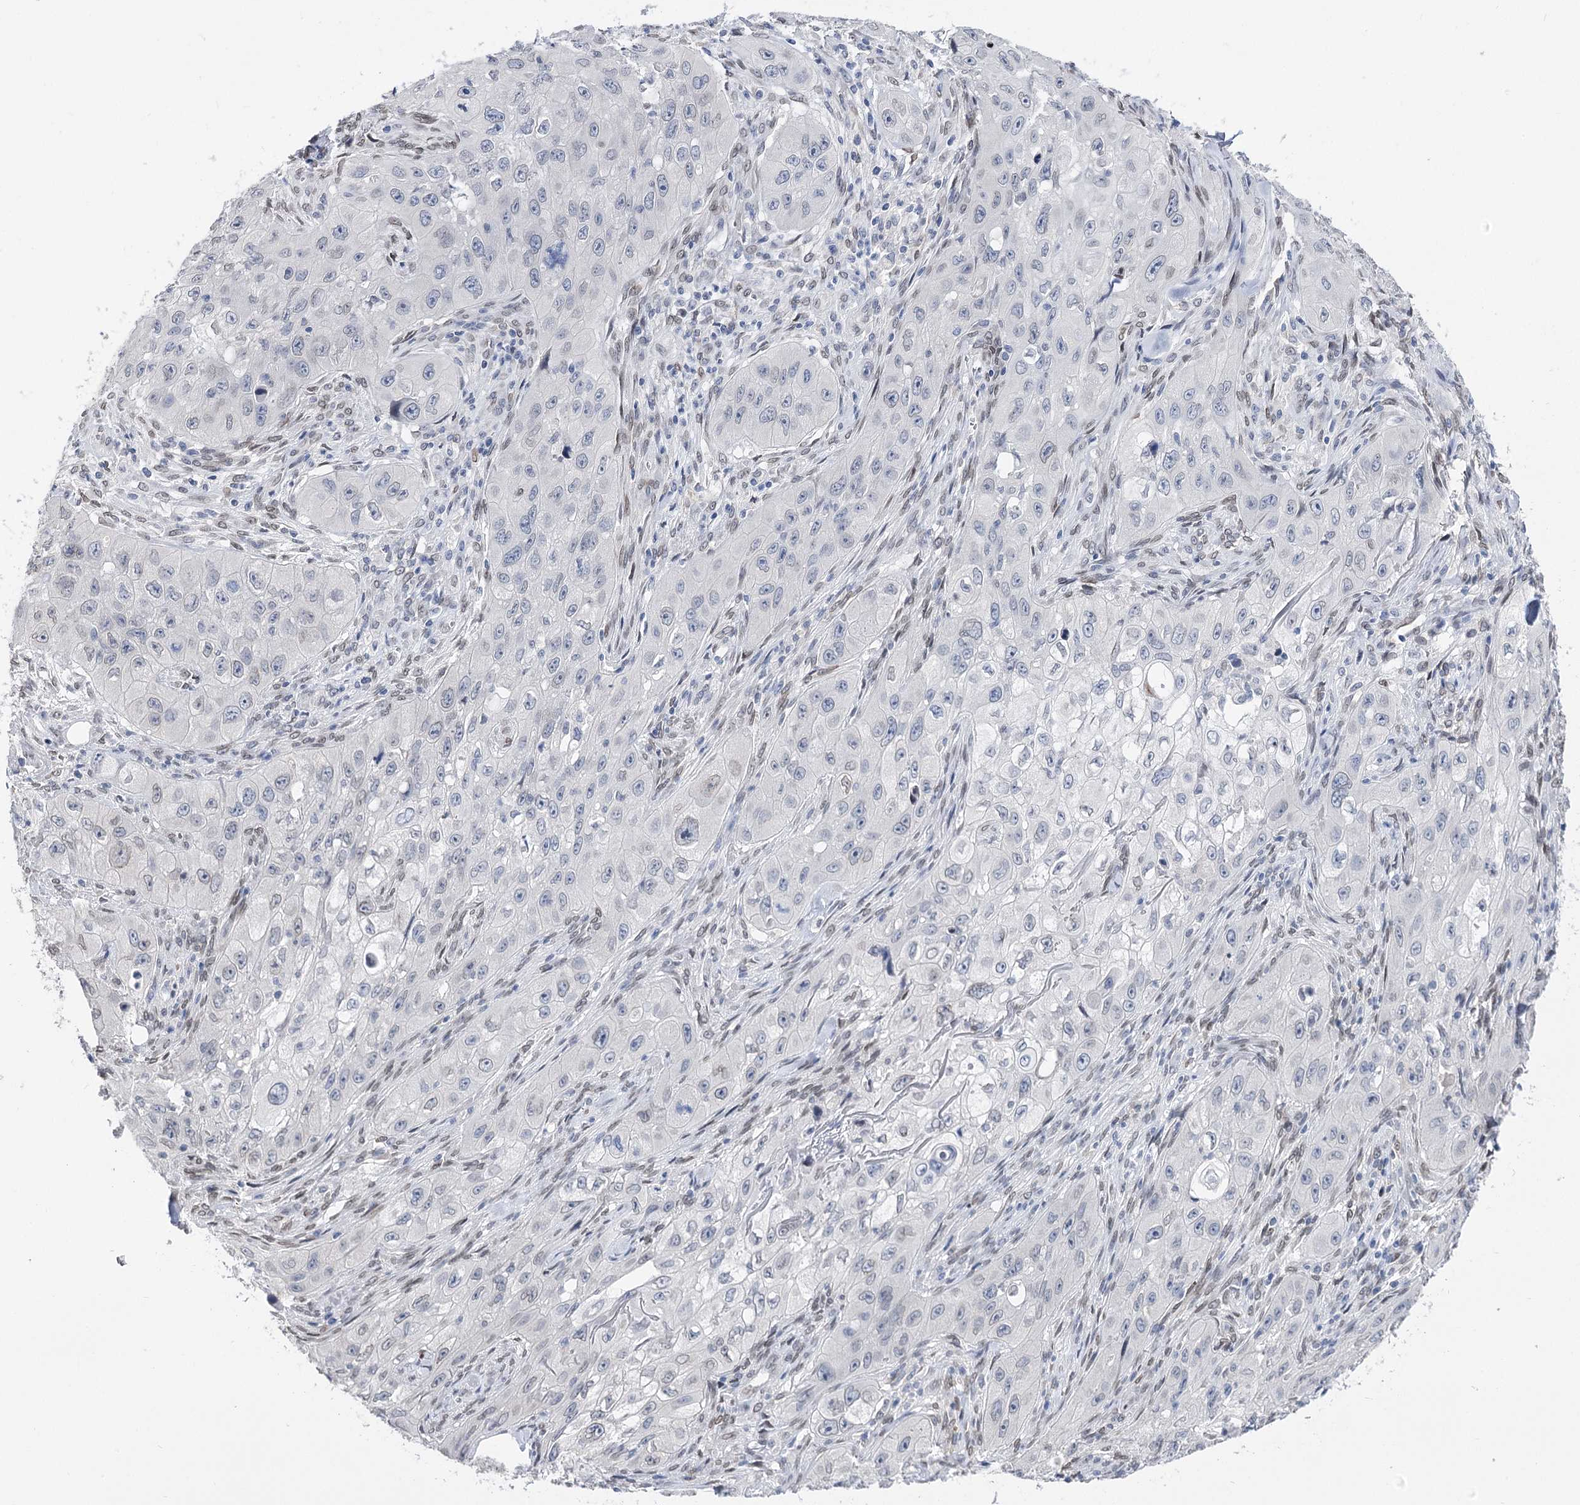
{"staining": {"intensity": "negative", "quantity": "none", "location": "none"}, "tissue": "skin cancer", "cell_type": "Tumor cells", "image_type": "cancer", "snomed": [{"axis": "morphology", "description": "Squamous cell carcinoma, NOS"}, {"axis": "topography", "description": "Skin"}, {"axis": "topography", "description": "Subcutis"}], "caption": "An immunohistochemistry micrograph of skin cancer is shown. There is no staining in tumor cells of skin cancer.", "gene": "TMEM201", "patient": {"sex": "male", "age": 73}}